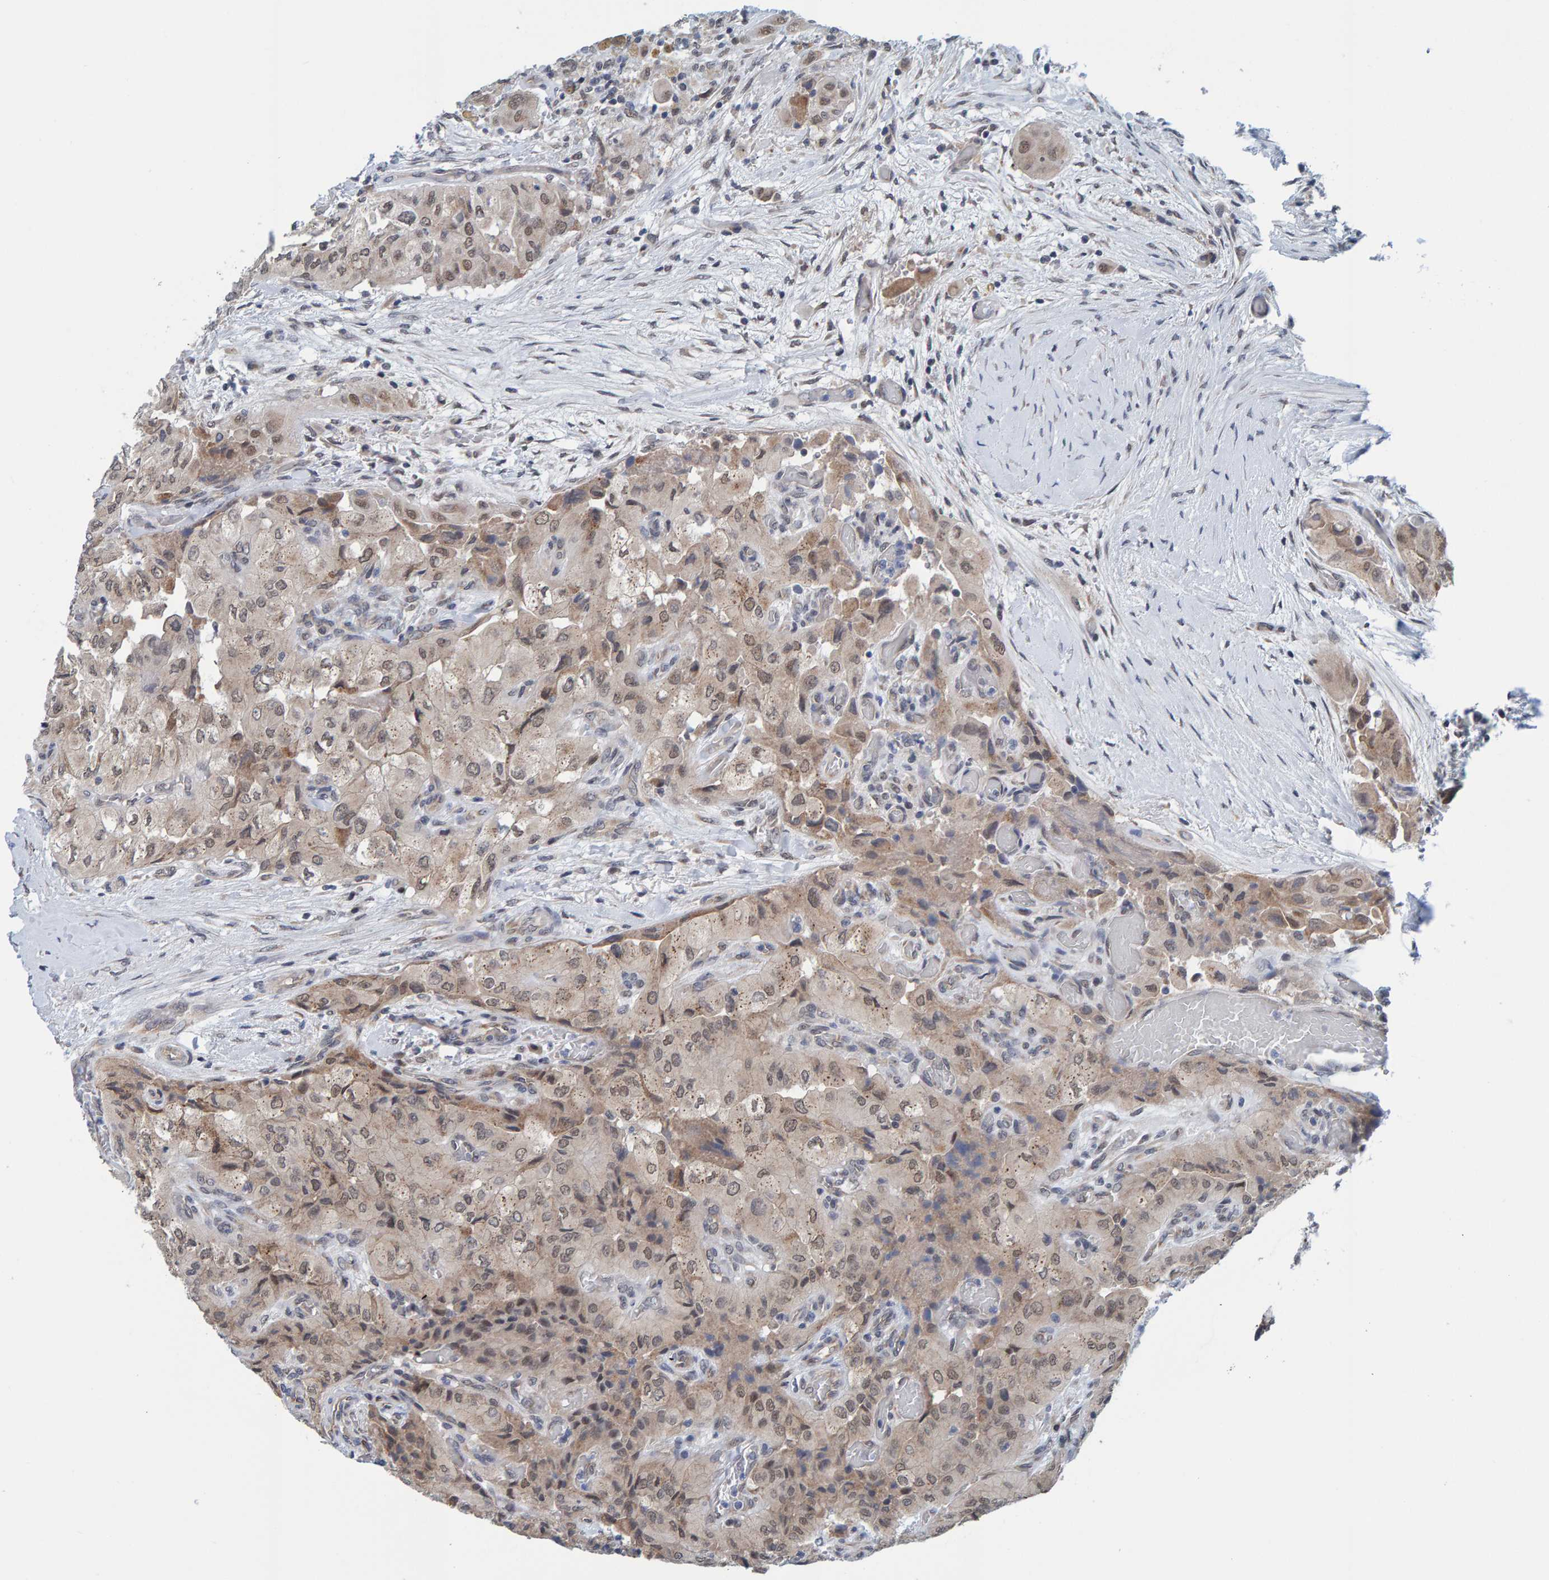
{"staining": {"intensity": "weak", "quantity": ">75%", "location": "cytoplasmic/membranous,nuclear"}, "tissue": "thyroid cancer", "cell_type": "Tumor cells", "image_type": "cancer", "snomed": [{"axis": "morphology", "description": "Papillary adenocarcinoma, NOS"}, {"axis": "topography", "description": "Thyroid gland"}], "caption": "Thyroid papillary adenocarcinoma stained with immunohistochemistry (IHC) demonstrates weak cytoplasmic/membranous and nuclear expression in approximately >75% of tumor cells.", "gene": "SCRN2", "patient": {"sex": "female", "age": 59}}